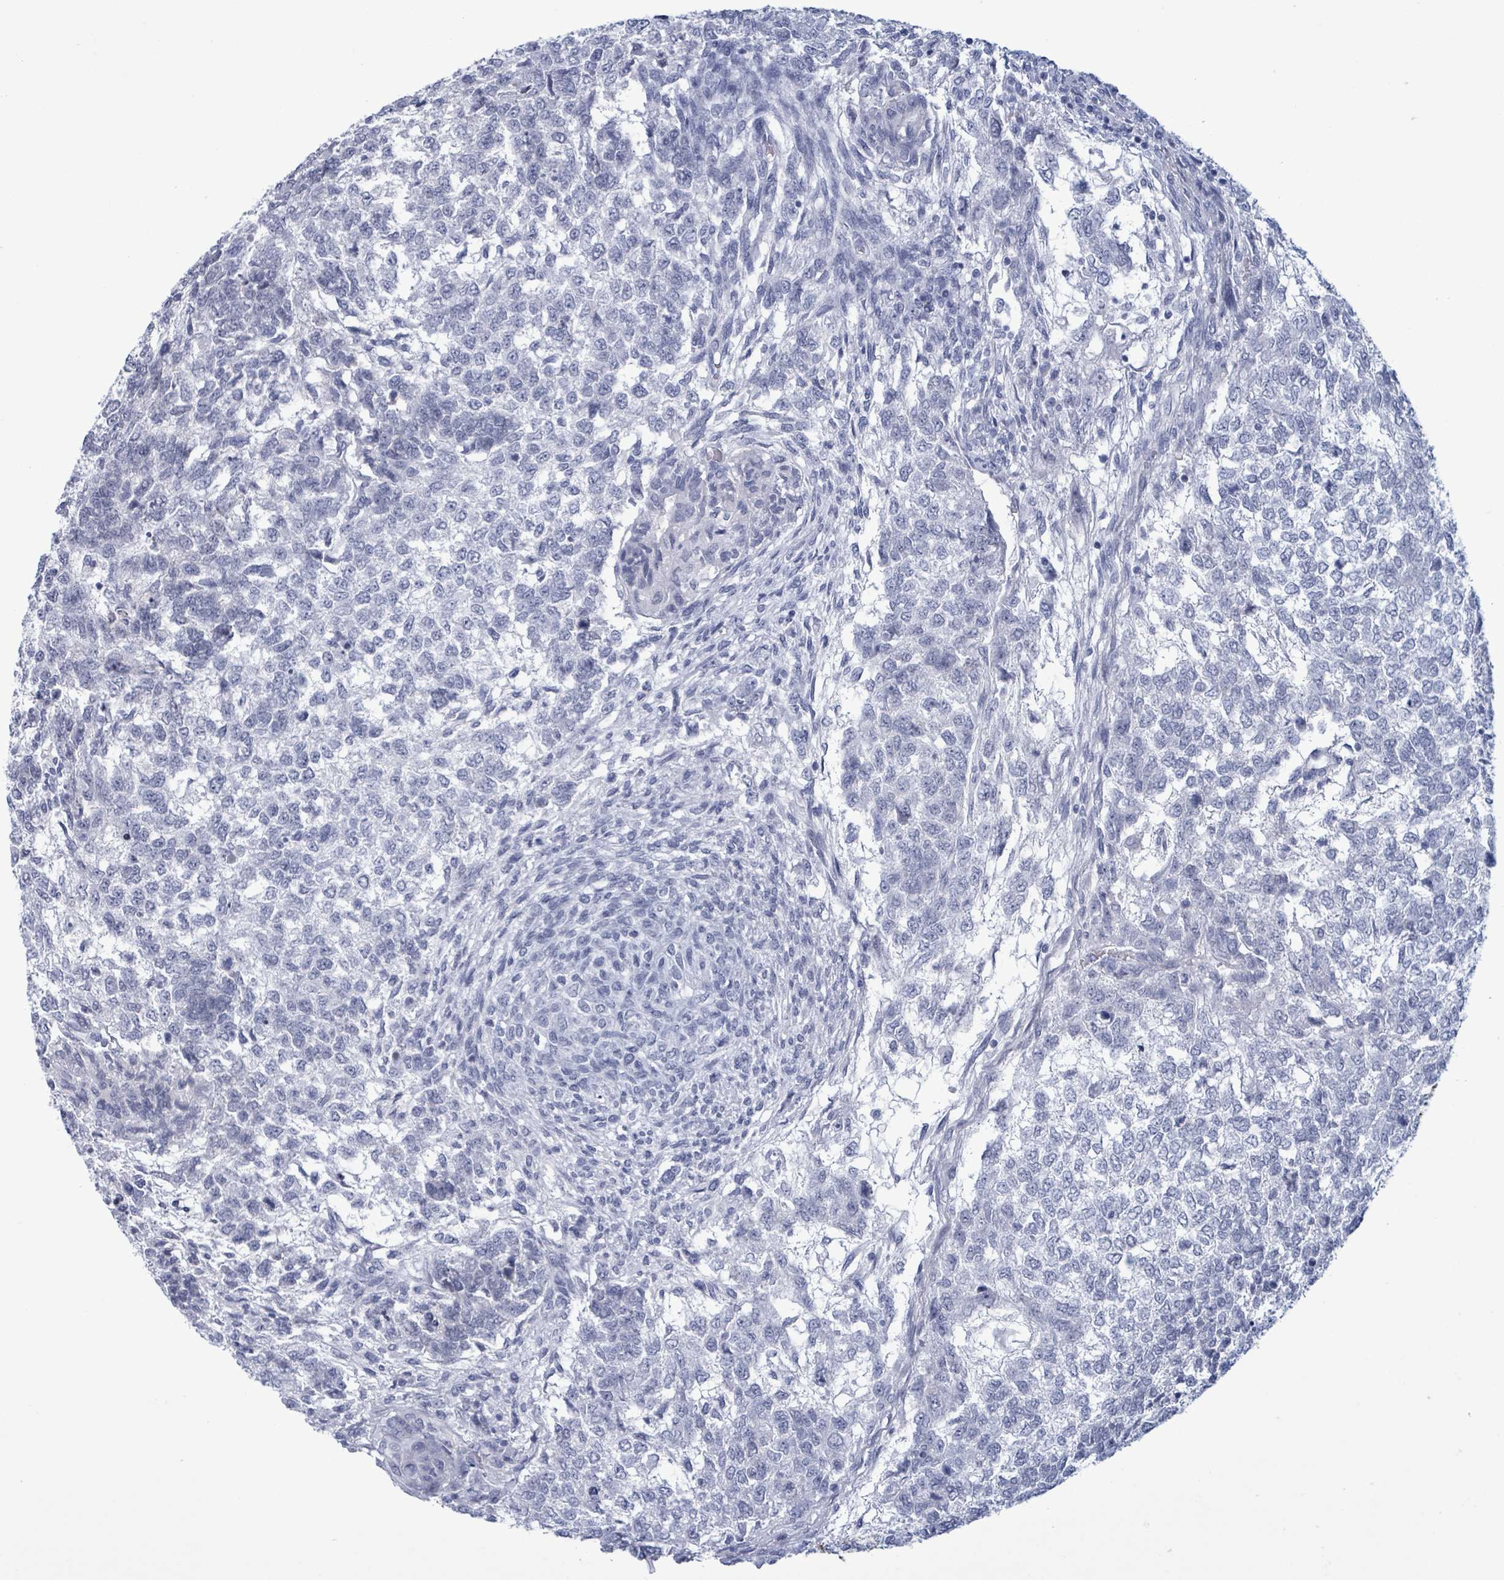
{"staining": {"intensity": "negative", "quantity": "none", "location": "none"}, "tissue": "testis cancer", "cell_type": "Tumor cells", "image_type": "cancer", "snomed": [{"axis": "morphology", "description": "Carcinoma, Embryonal, NOS"}, {"axis": "topography", "description": "Testis"}], "caption": "Protein analysis of embryonal carcinoma (testis) displays no significant expression in tumor cells. (Immunohistochemistry, brightfield microscopy, high magnification).", "gene": "ZNF771", "patient": {"sex": "male", "age": 23}}